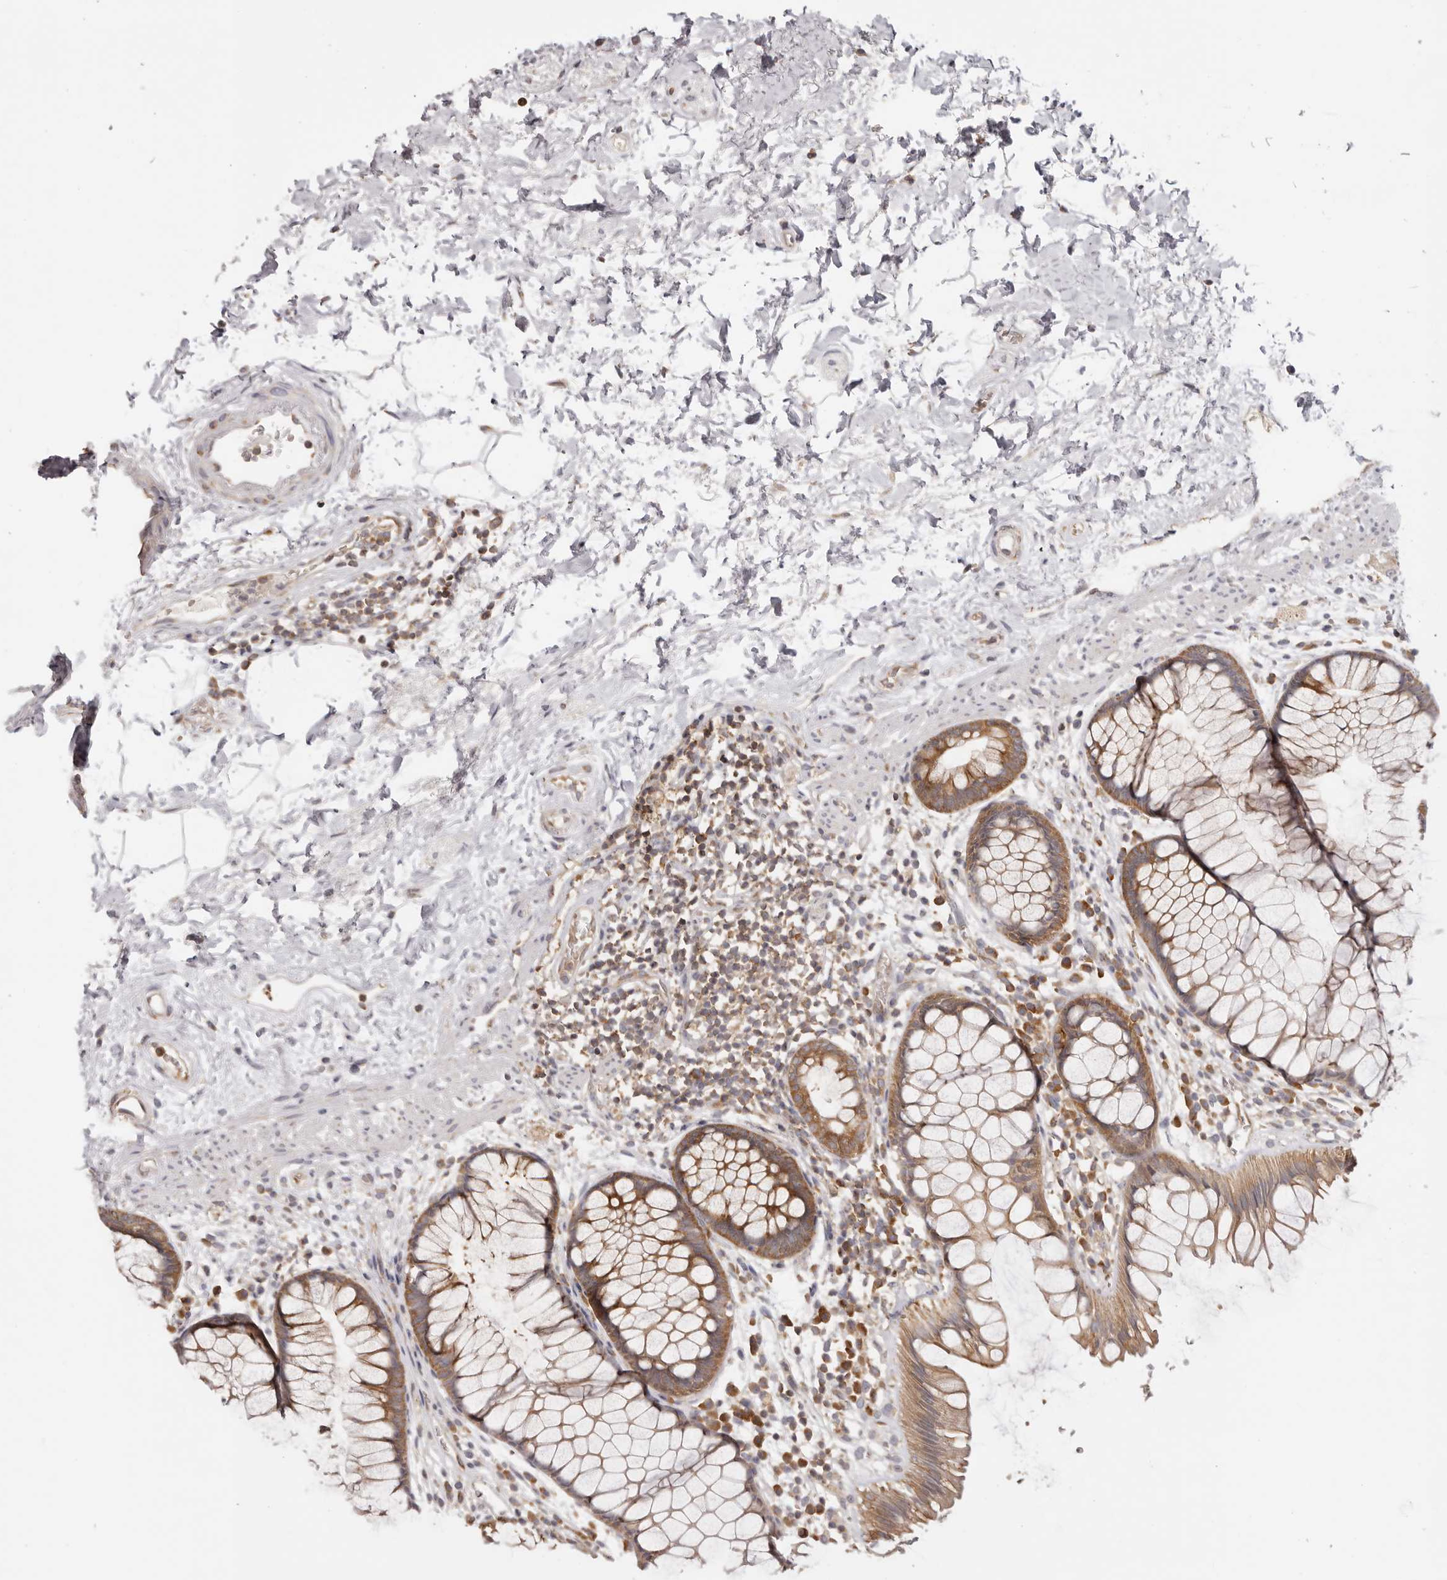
{"staining": {"intensity": "moderate", "quantity": ">75%", "location": "cytoplasmic/membranous"}, "tissue": "rectum", "cell_type": "Glandular cells", "image_type": "normal", "snomed": [{"axis": "morphology", "description": "Normal tissue, NOS"}, {"axis": "topography", "description": "Rectum"}], "caption": "Immunohistochemistry (IHC) photomicrograph of benign rectum stained for a protein (brown), which exhibits medium levels of moderate cytoplasmic/membranous staining in about >75% of glandular cells.", "gene": "EEF1E1", "patient": {"sex": "male", "age": 51}}